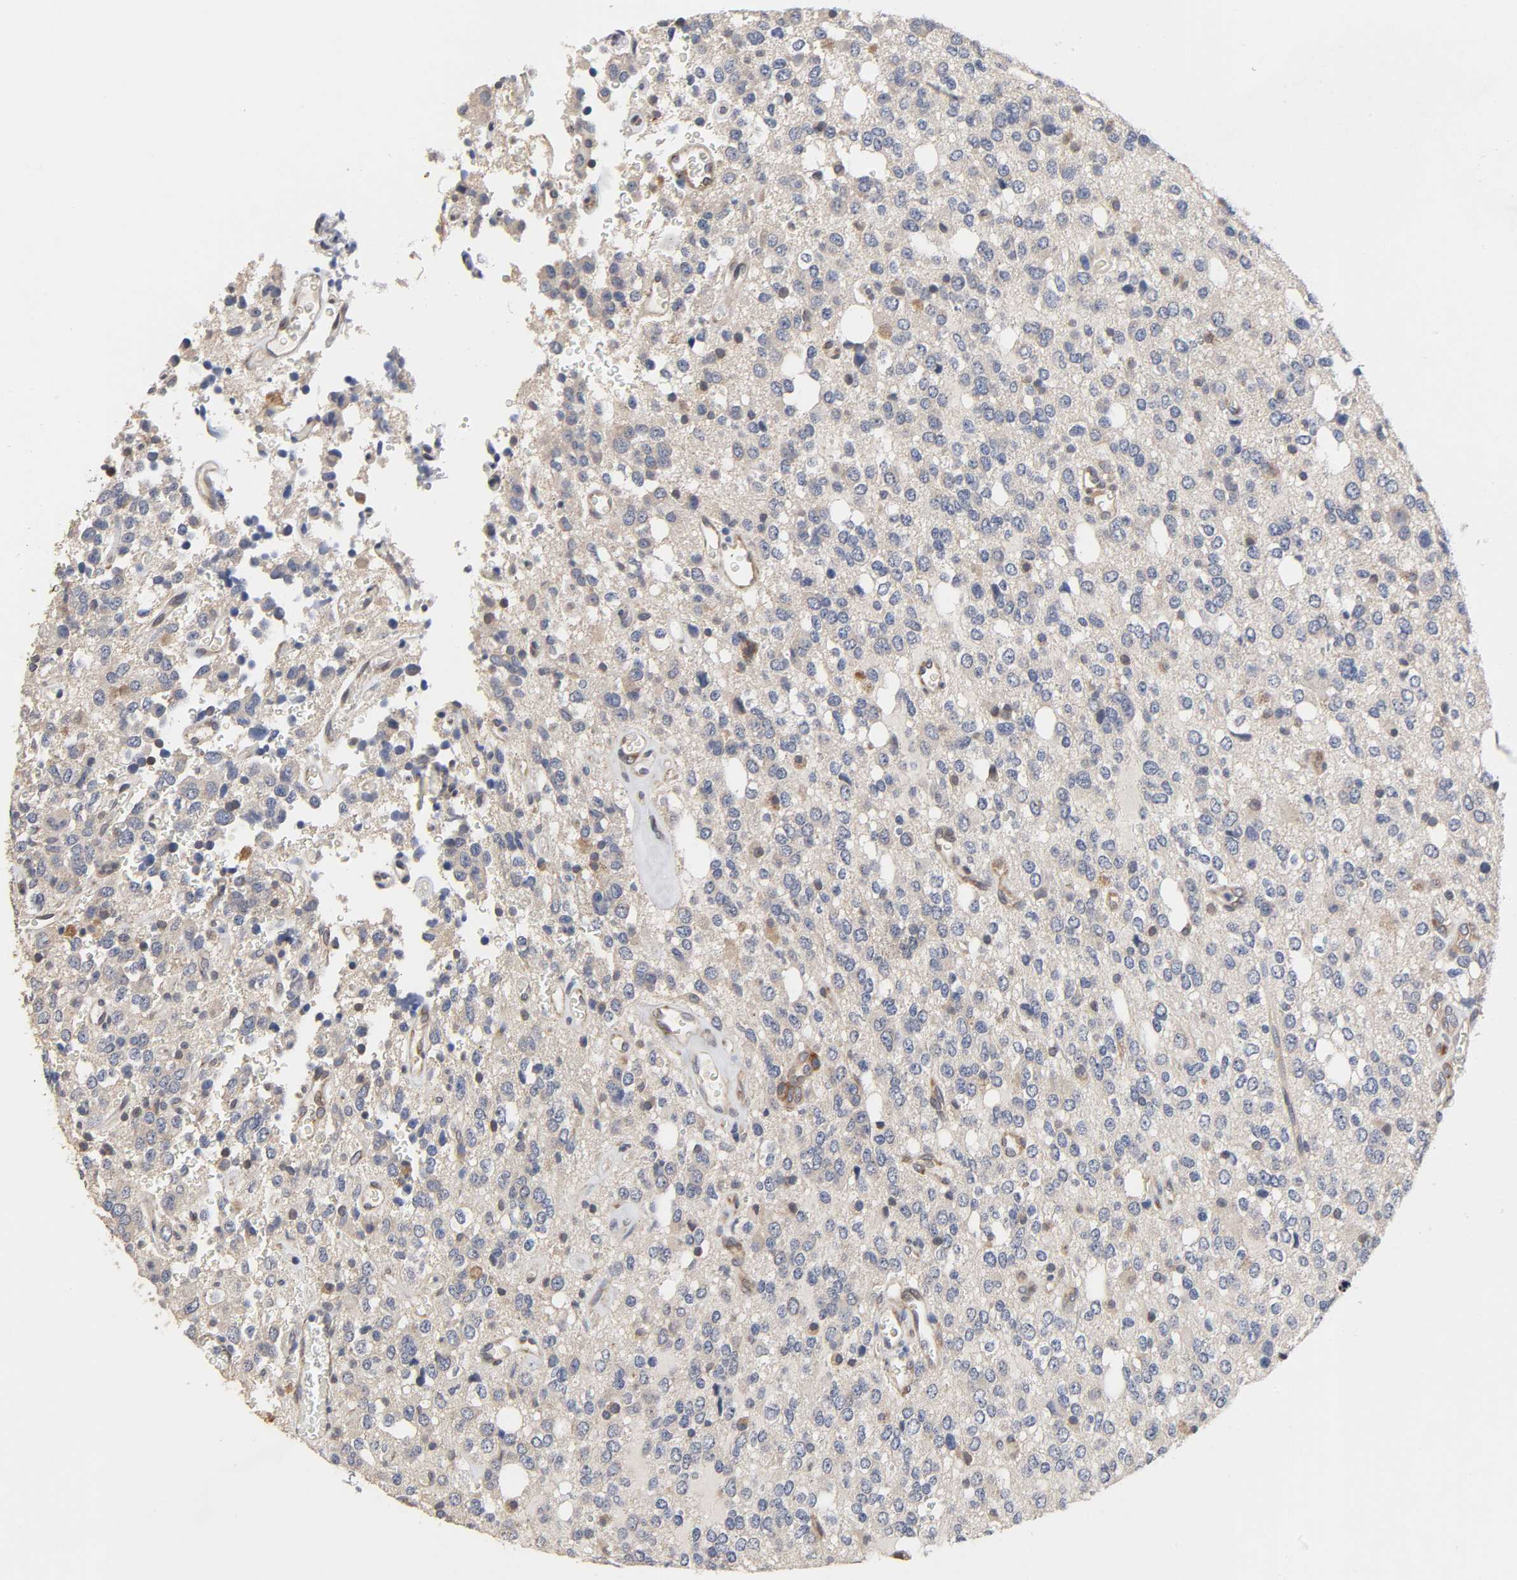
{"staining": {"intensity": "negative", "quantity": "none", "location": "none"}, "tissue": "glioma", "cell_type": "Tumor cells", "image_type": "cancer", "snomed": [{"axis": "morphology", "description": "Glioma, malignant, High grade"}, {"axis": "topography", "description": "Brain"}], "caption": "A high-resolution image shows IHC staining of glioma, which displays no significant staining in tumor cells. (Stains: DAB (3,3'-diaminobenzidine) IHC with hematoxylin counter stain, Microscopy: brightfield microscopy at high magnification).", "gene": "HDLBP", "patient": {"sex": "male", "age": 47}}